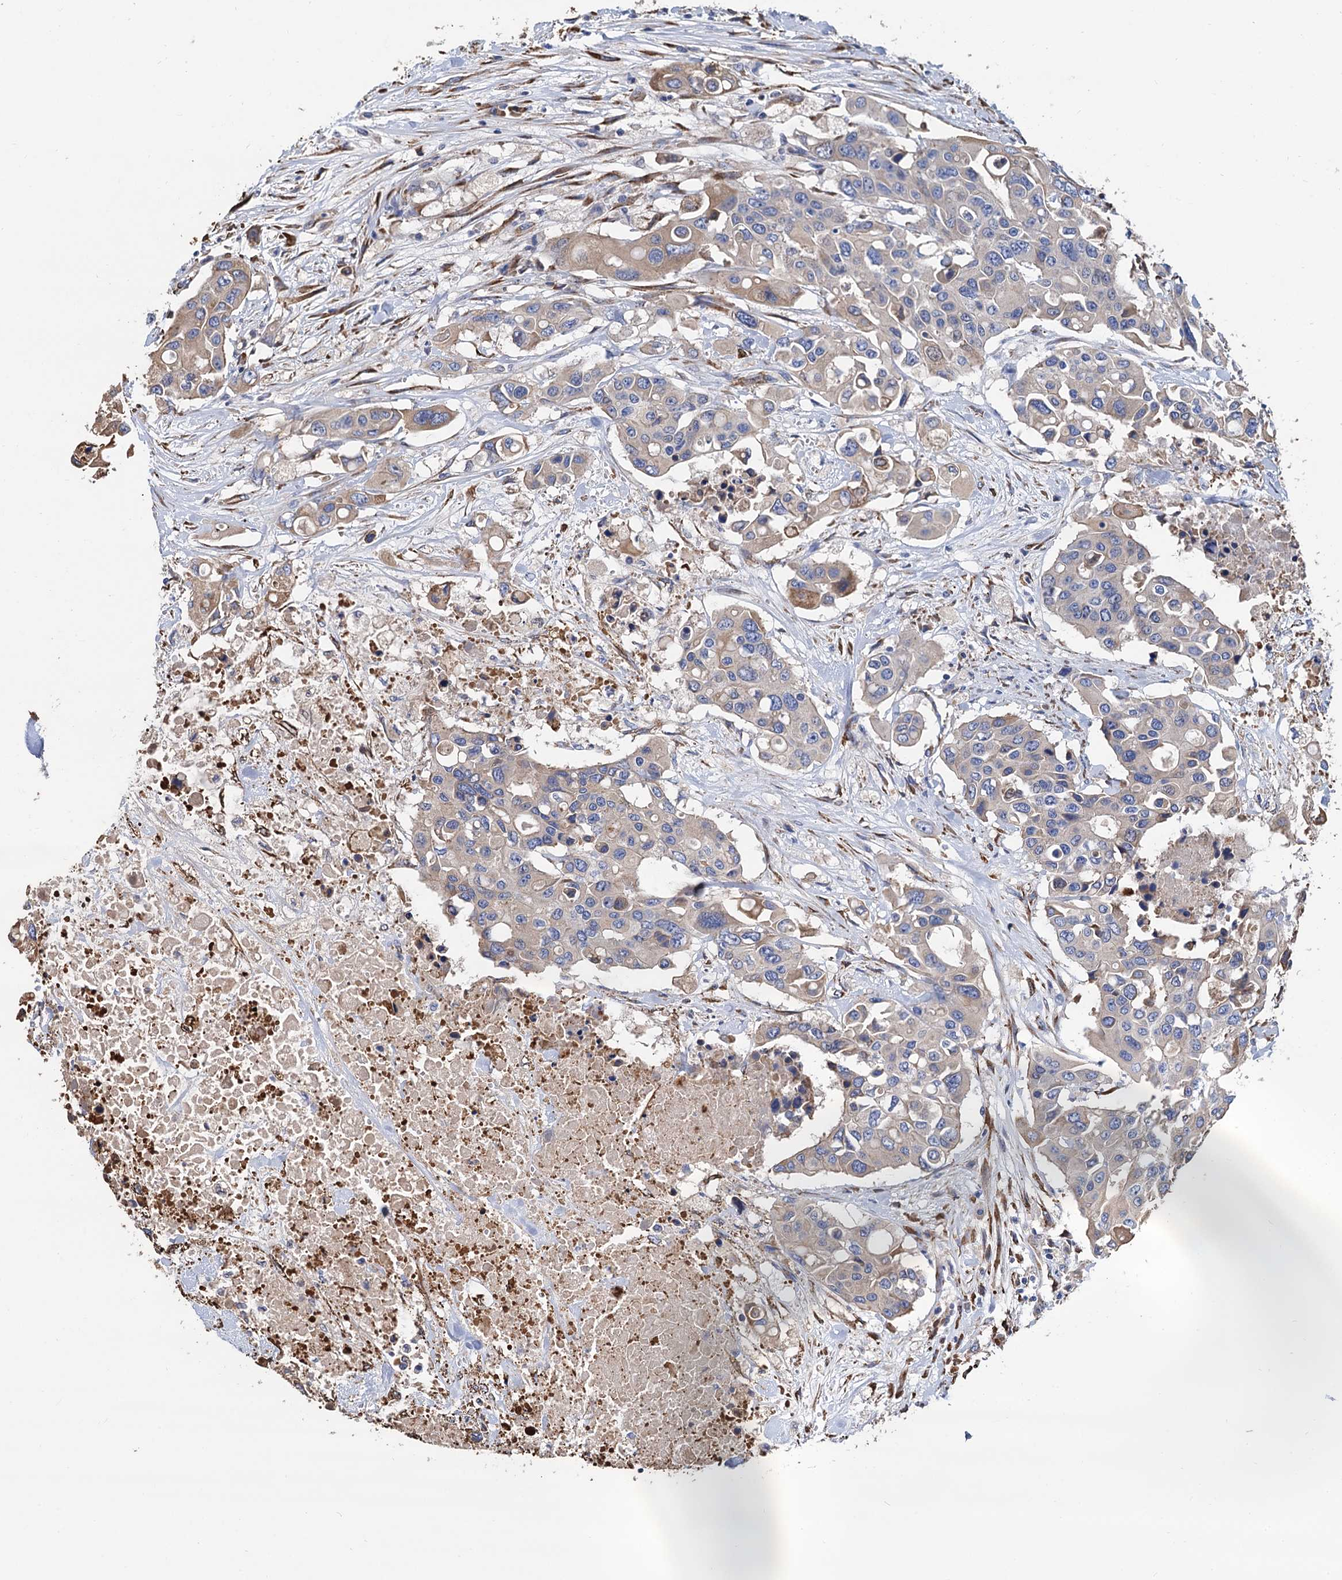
{"staining": {"intensity": "weak", "quantity": "<25%", "location": "cytoplasmic/membranous"}, "tissue": "colorectal cancer", "cell_type": "Tumor cells", "image_type": "cancer", "snomed": [{"axis": "morphology", "description": "Adenocarcinoma, NOS"}, {"axis": "topography", "description": "Colon"}], "caption": "Immunohistochemical staining of colorectal adenocarcinoma shows no significant staining in tumor cells.", "gene": "CNNM1", "patient": {"sex": "male", "age": 77}}